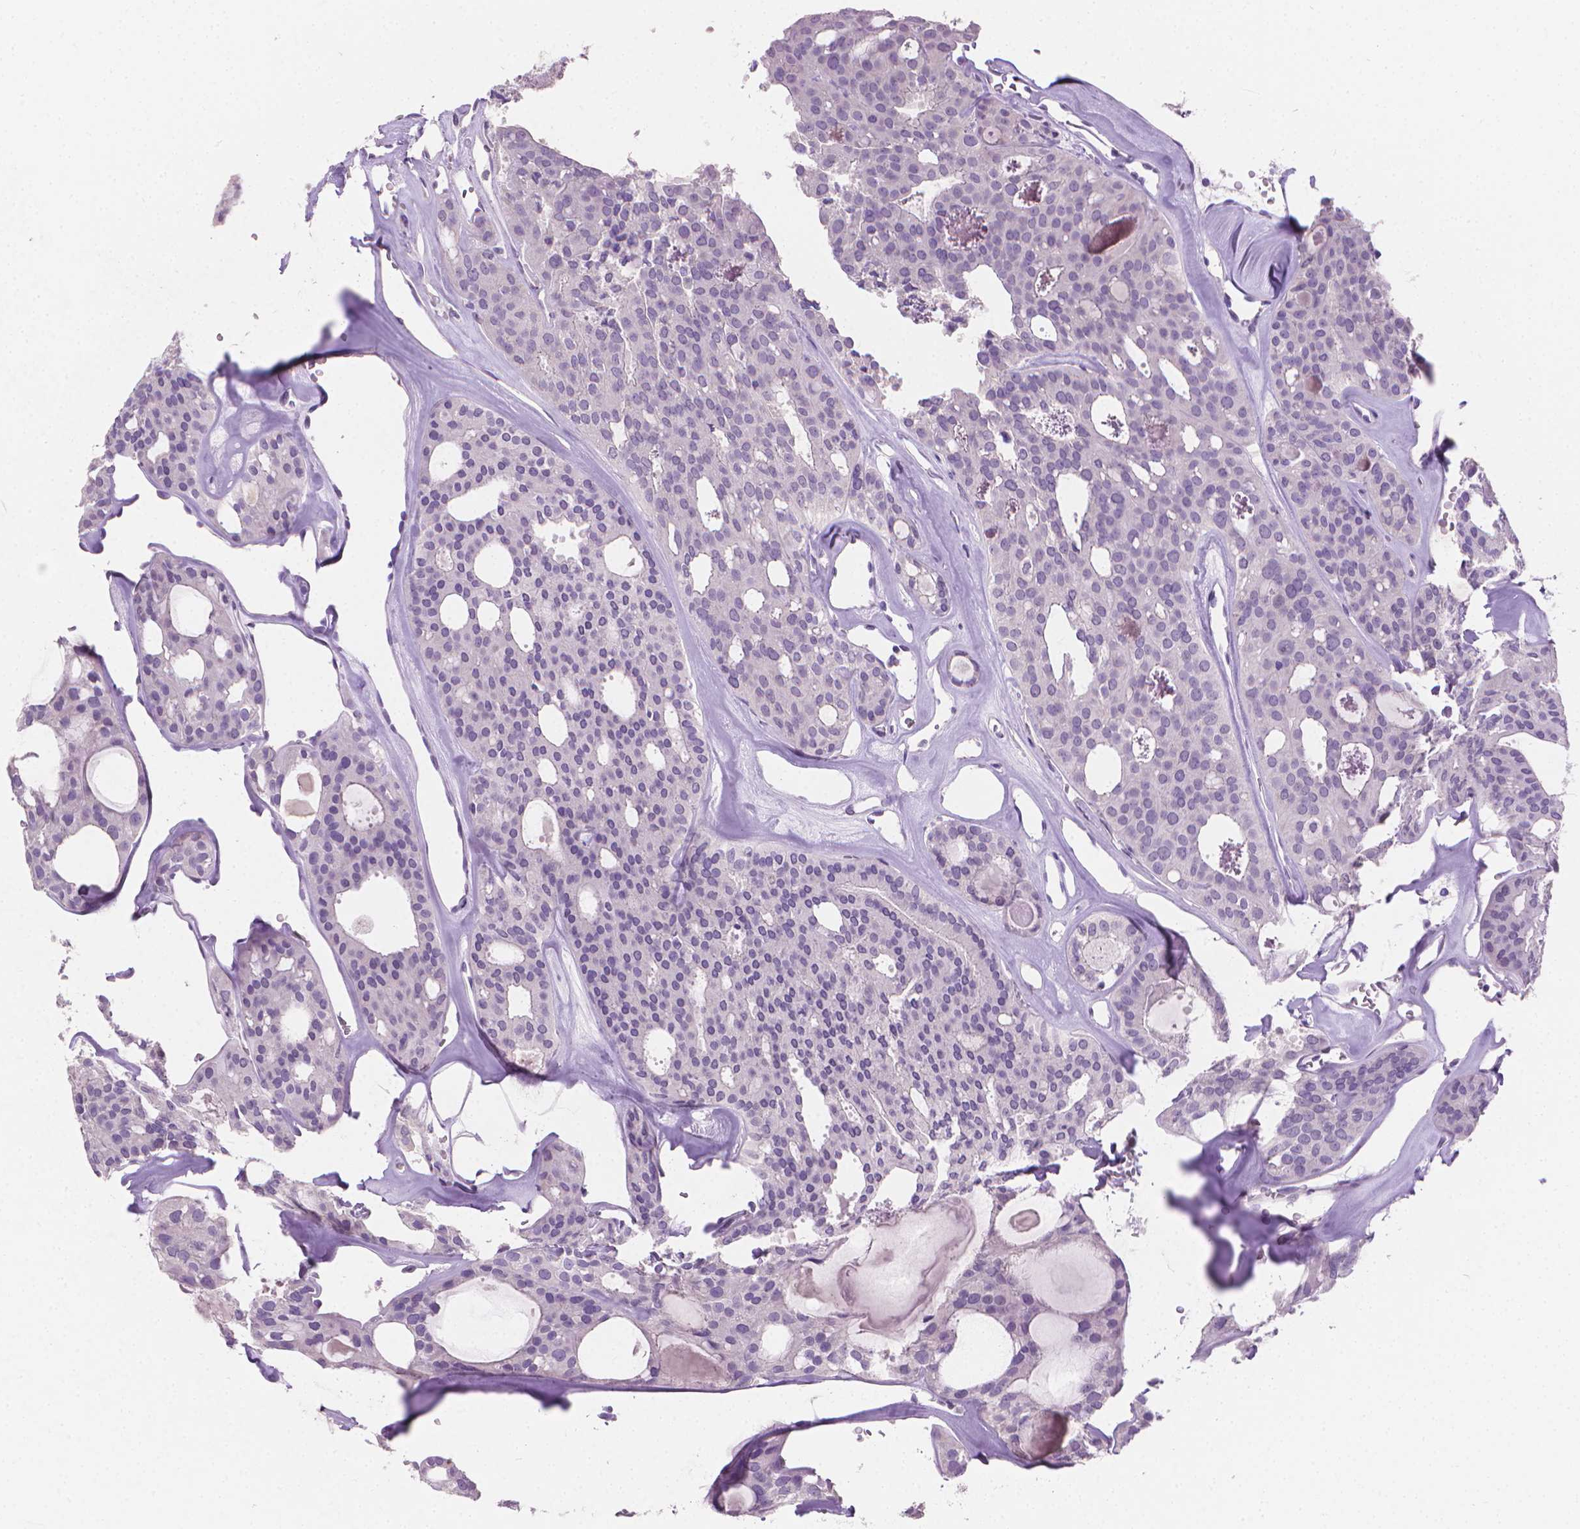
{"staining": {"intensity": "negative", "quantity": "none", "location": "none"}, "tissue": "thyroid cancer", "cell_type": "Tumor cells", "image_type": "cancer", "snomed": [{"axis": "morphology", "description": "Follicular adenoma carcinoma, NOS"}, {"axis": "topography", "description": "Thyroid gland"}], "caption": "Tumor cells are negative for brown protein staining in thyroid follicular adenoma carcinoma.", "gene": "TNNI2", "patient": {"sex": "male", "age": 75}}